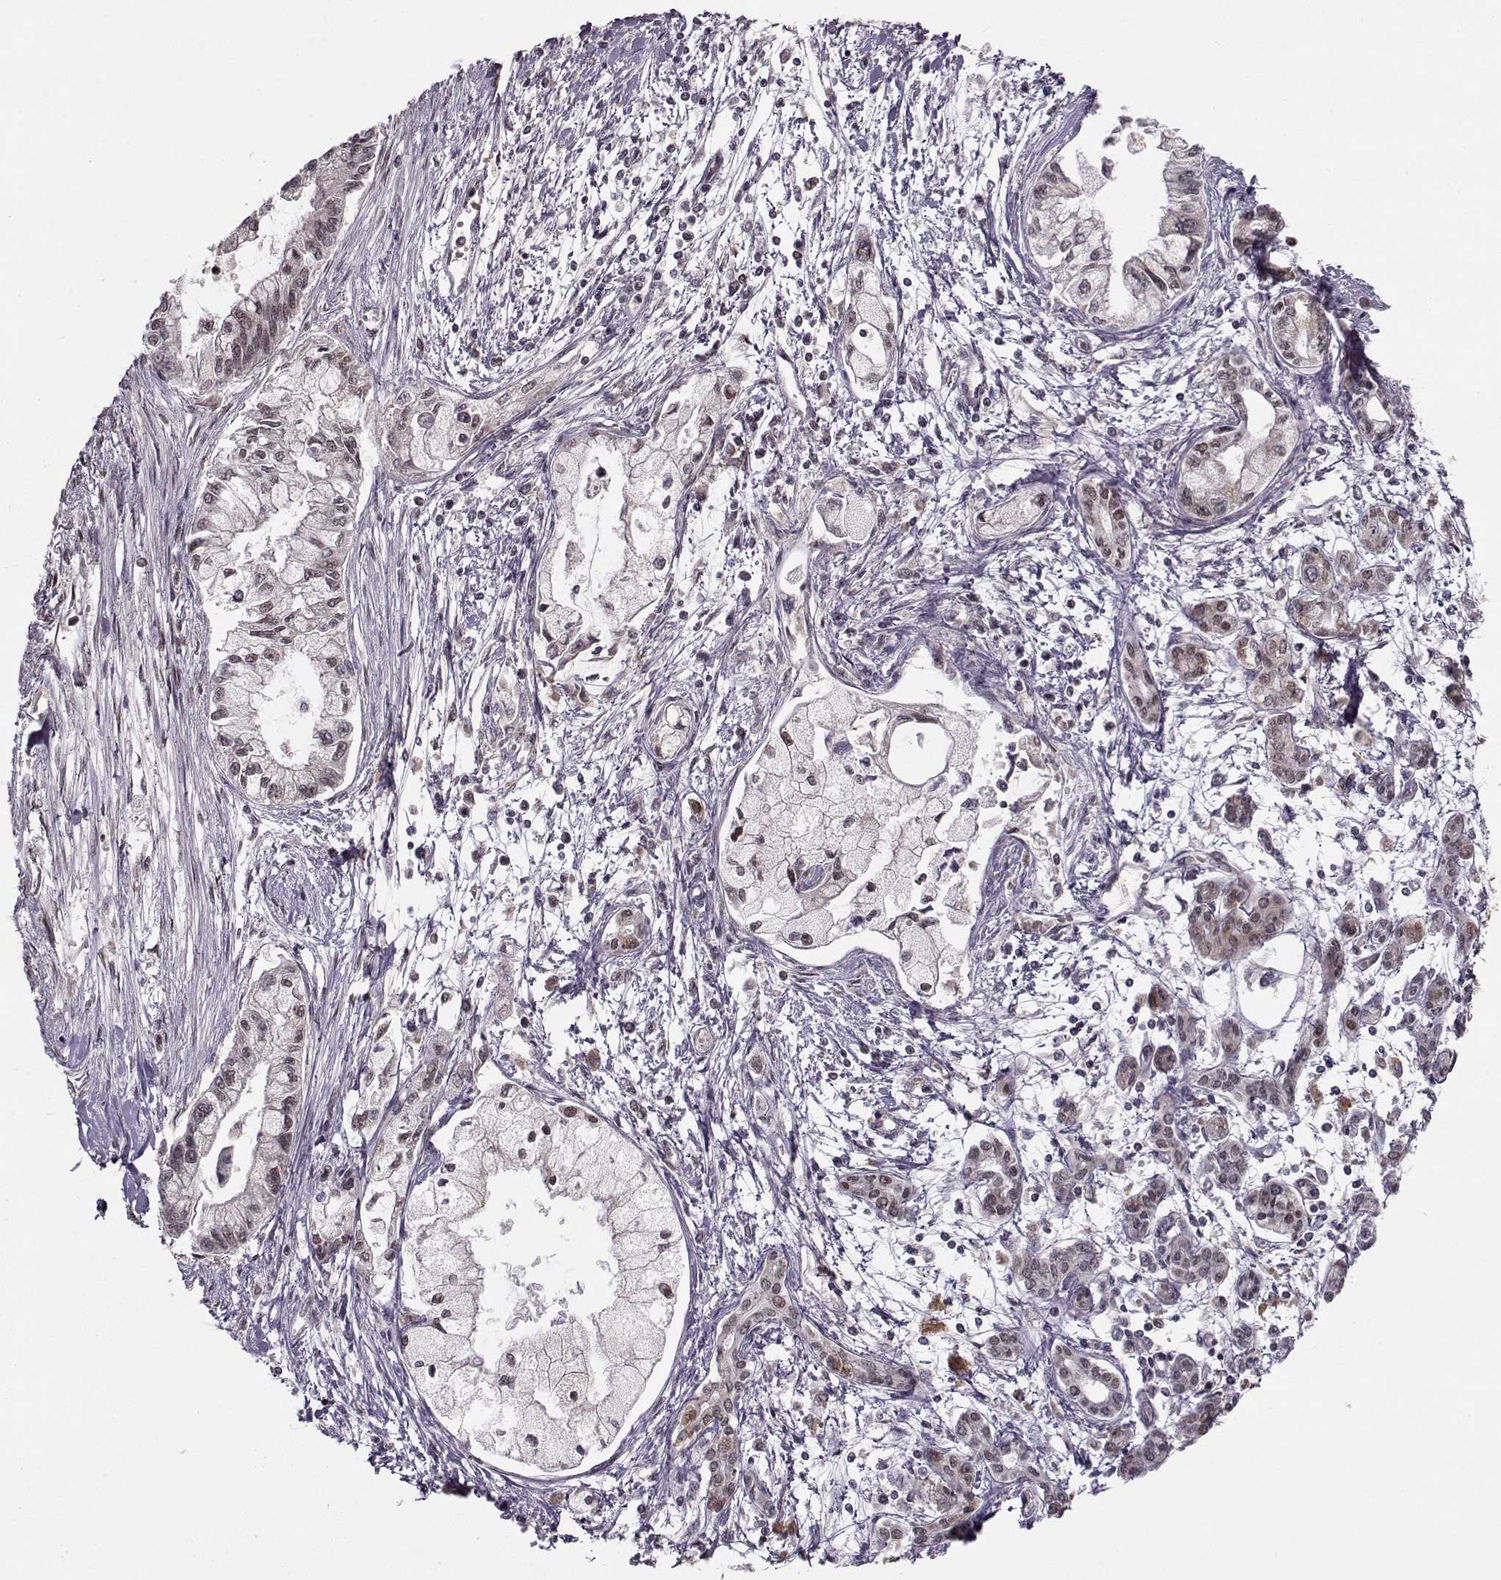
{"staining": {"intensity": "weak", "quantity": "25%-75%", "location": "nuclear"}, "tissue": "pancreatic cancer", "cell_type": "Tumor cells", "image_type": "cancer", "snomed": [{"axis": "morphology", "description": "Adenocarcinoma, NOS"}, {"axis": "topography", "description": "Pancreas"}], "caption": "Tumor cells demonstrate weak nuclear expression in about 25%-75% of cells in pancreatic cancer (adenocarcinoma). (IHC, brightfield microscopy, high magnification).", "gene": "RAI1", "patient": {"sex": "male", "age": 54}}